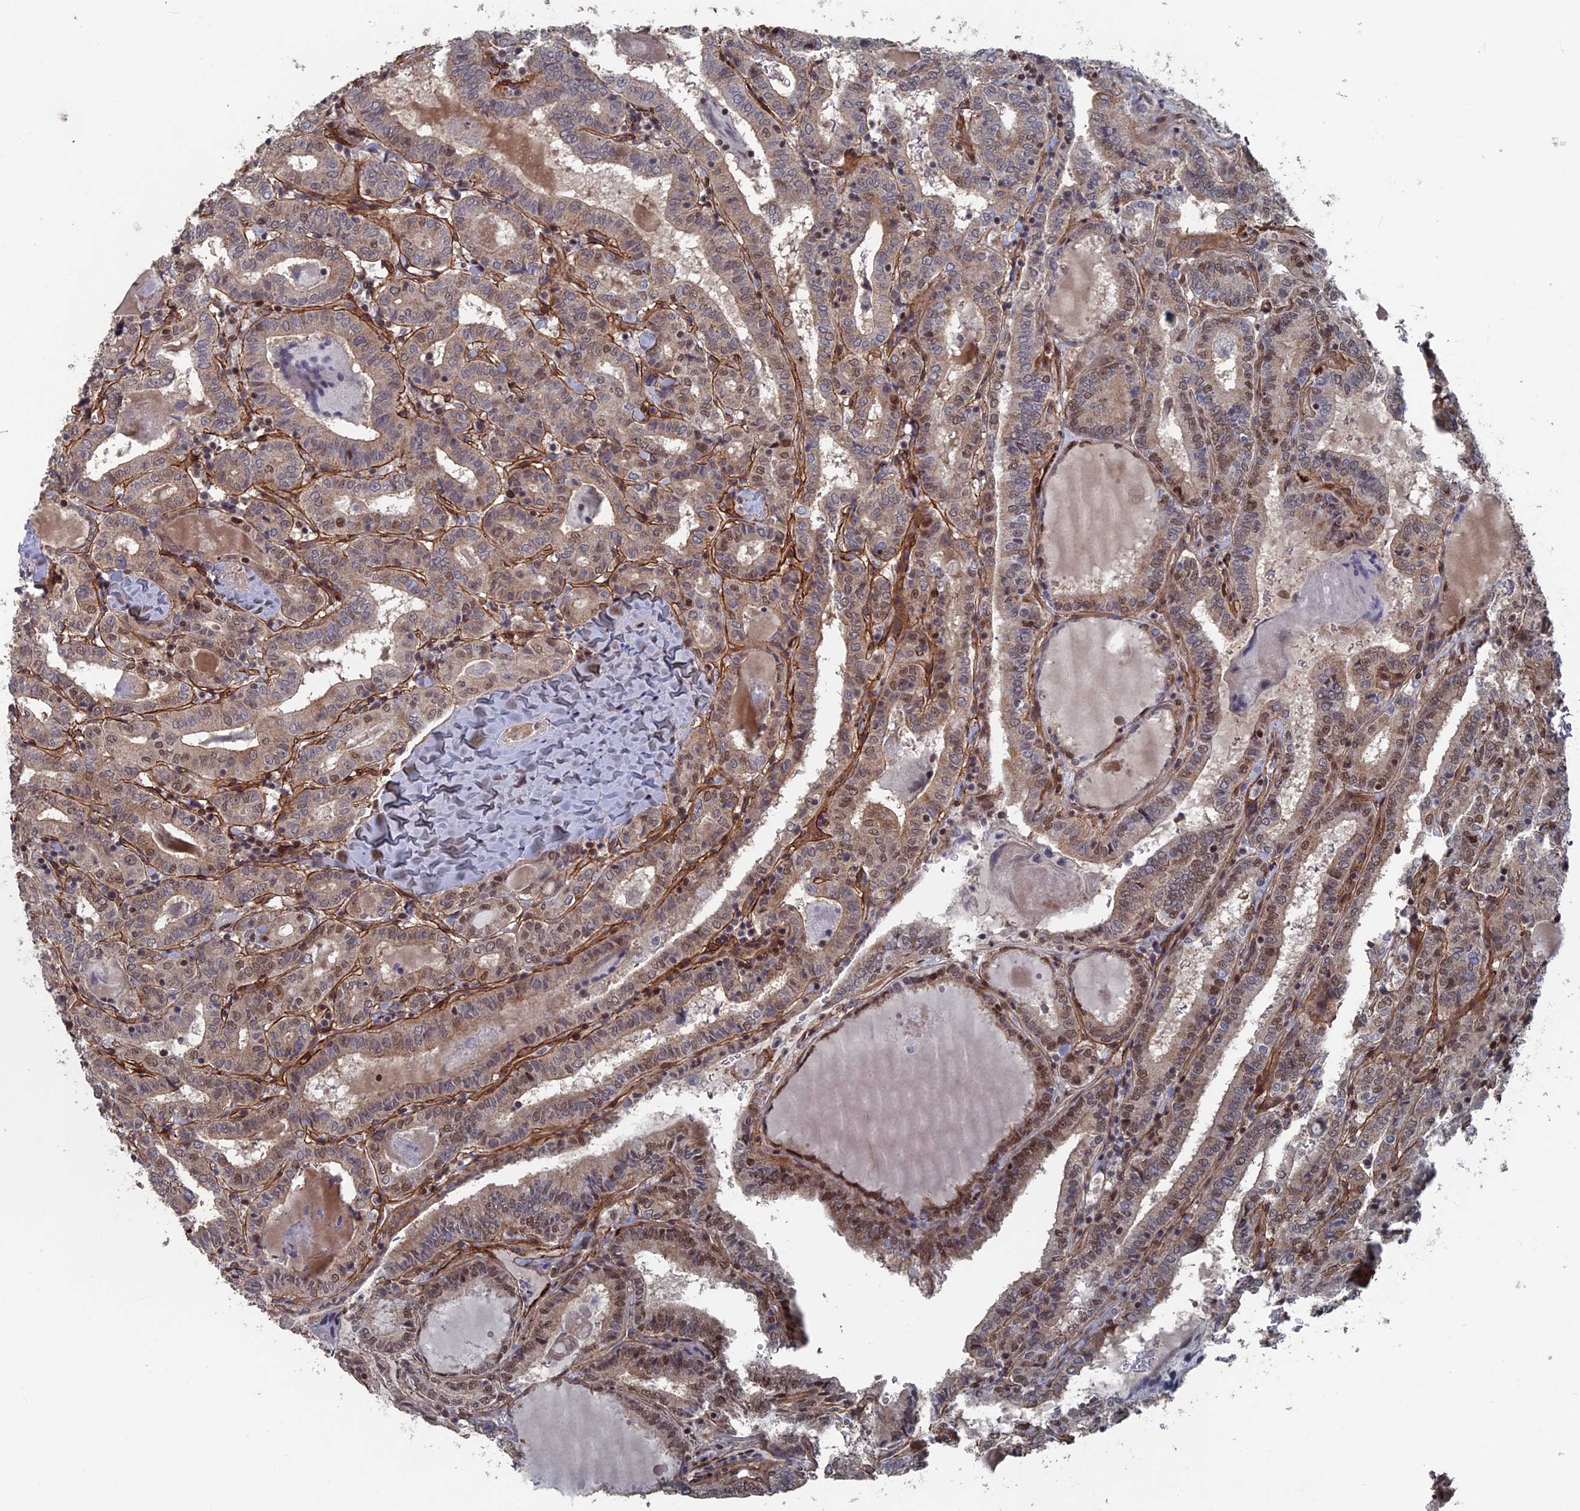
{"staining": {"intensity": "moderate", "quantity": "25%-75%", "location": "cytoplasmic/membranous,nuclear"}, "tissue": "thyroid cancer", "cell_type": "Tumor cells", "image_type": "cancer", "snomed": [{"axis": "morphology", "description": "Papillary adenocarcinoma, NOS"}, {"axis": "topography", "description": "Thyroid gland"}], "caption": "This is an image of immunohistochemistry (IHC) staining of thyroid papillary adenocarcinoma, which shows moderate positivity in the cytoplasmic/membranous and nuclear of tumor cells.", "gene": "SH3D21", "patient": {"sex": "female", "age": 72}}